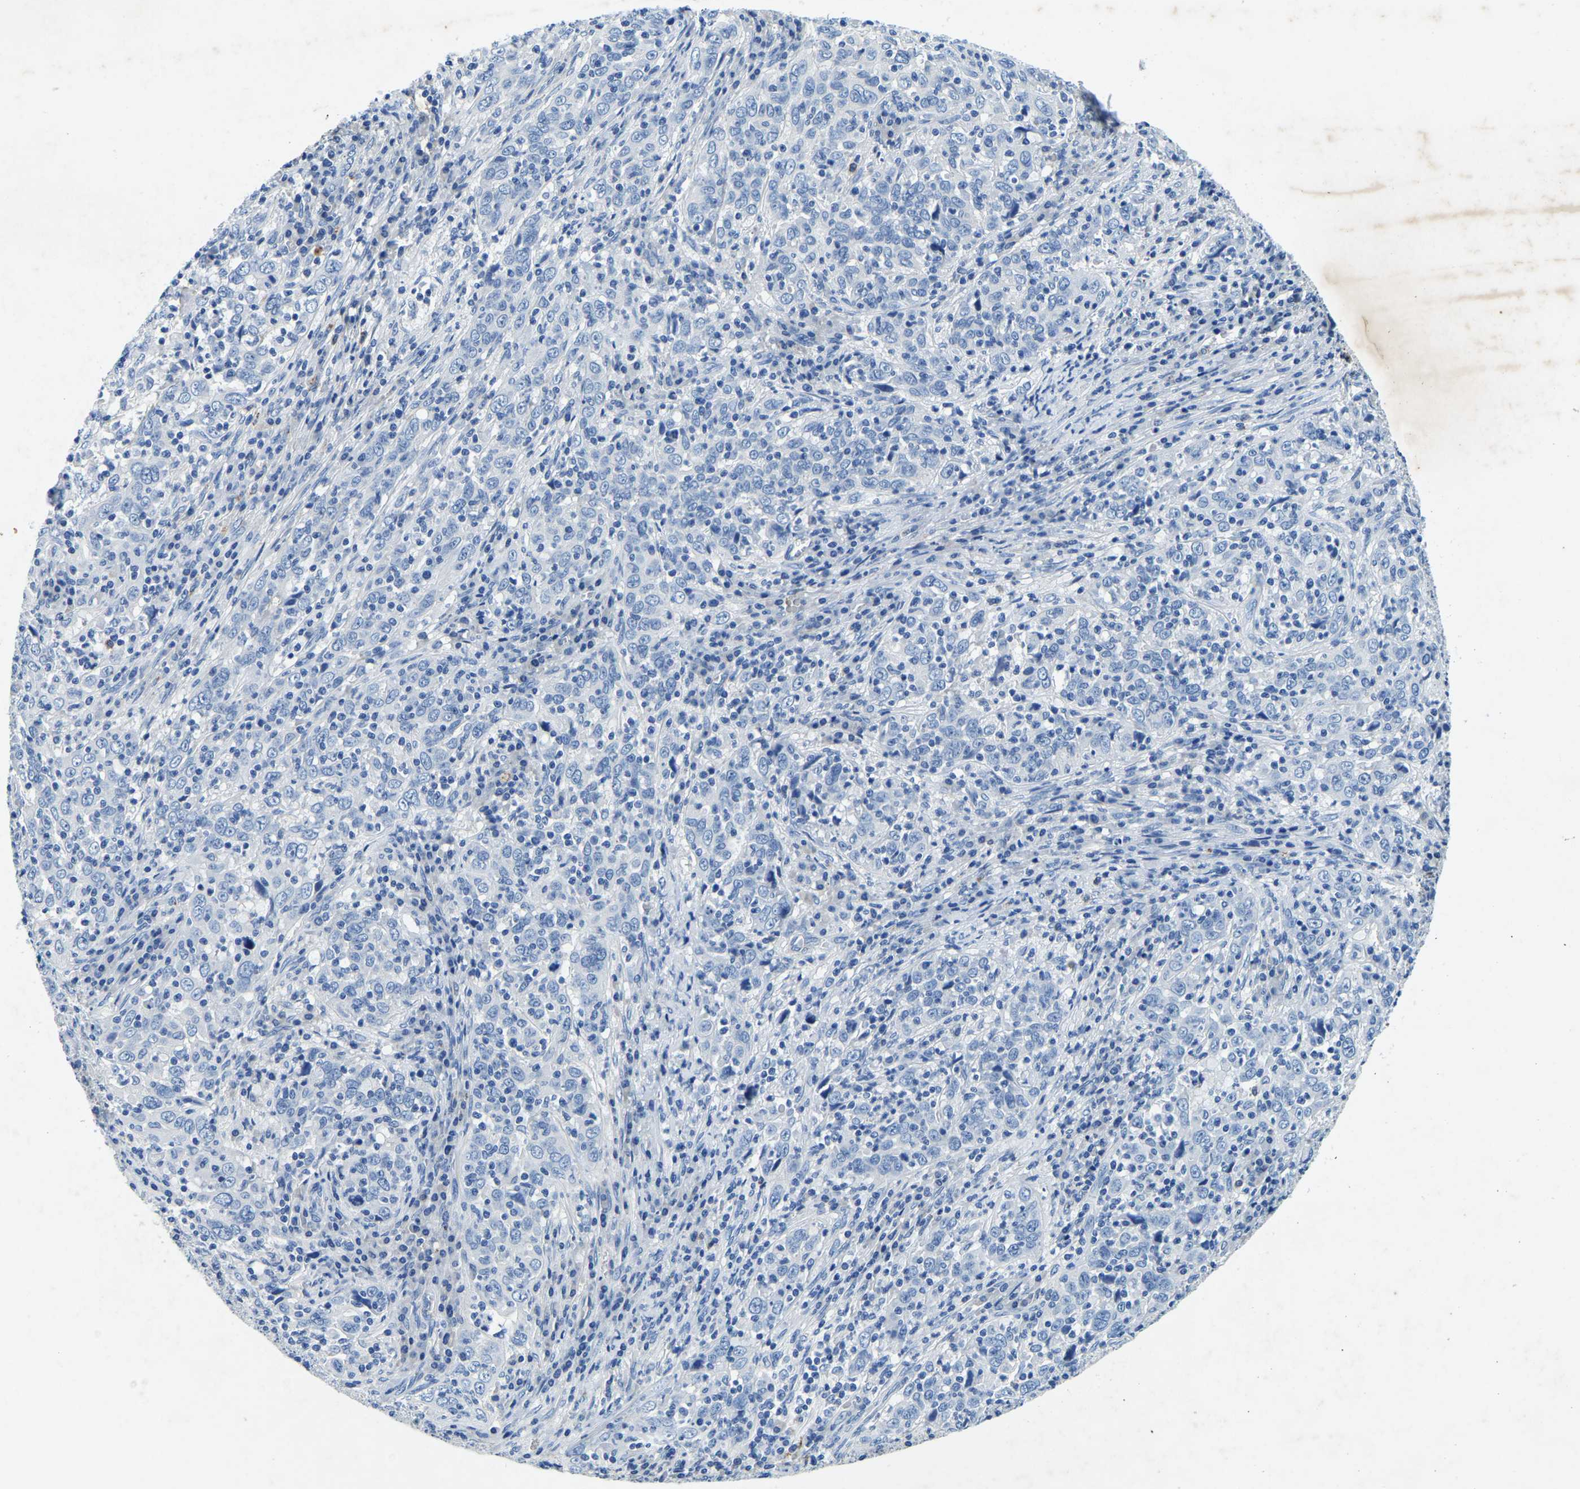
{"staining": {"intensity": "negative", "quantity": "none", "location": "none"}, "tissue": "cervical cancer", "cell_type": "Tumor cells", "image_type": "cancer", "snomed": [{"axis": "morphology", "description": "Squamous cell carcinoma, NOS"}, {"axis": "topography", "description": "Cervix"}], "caption": "This is an immunohistochemistry photomicrograph of cervical squamous cell carcinoma. There is no staining in tumor cells.", "gene": "UBN2", "patient": {"sex": "female", "age": 46}}